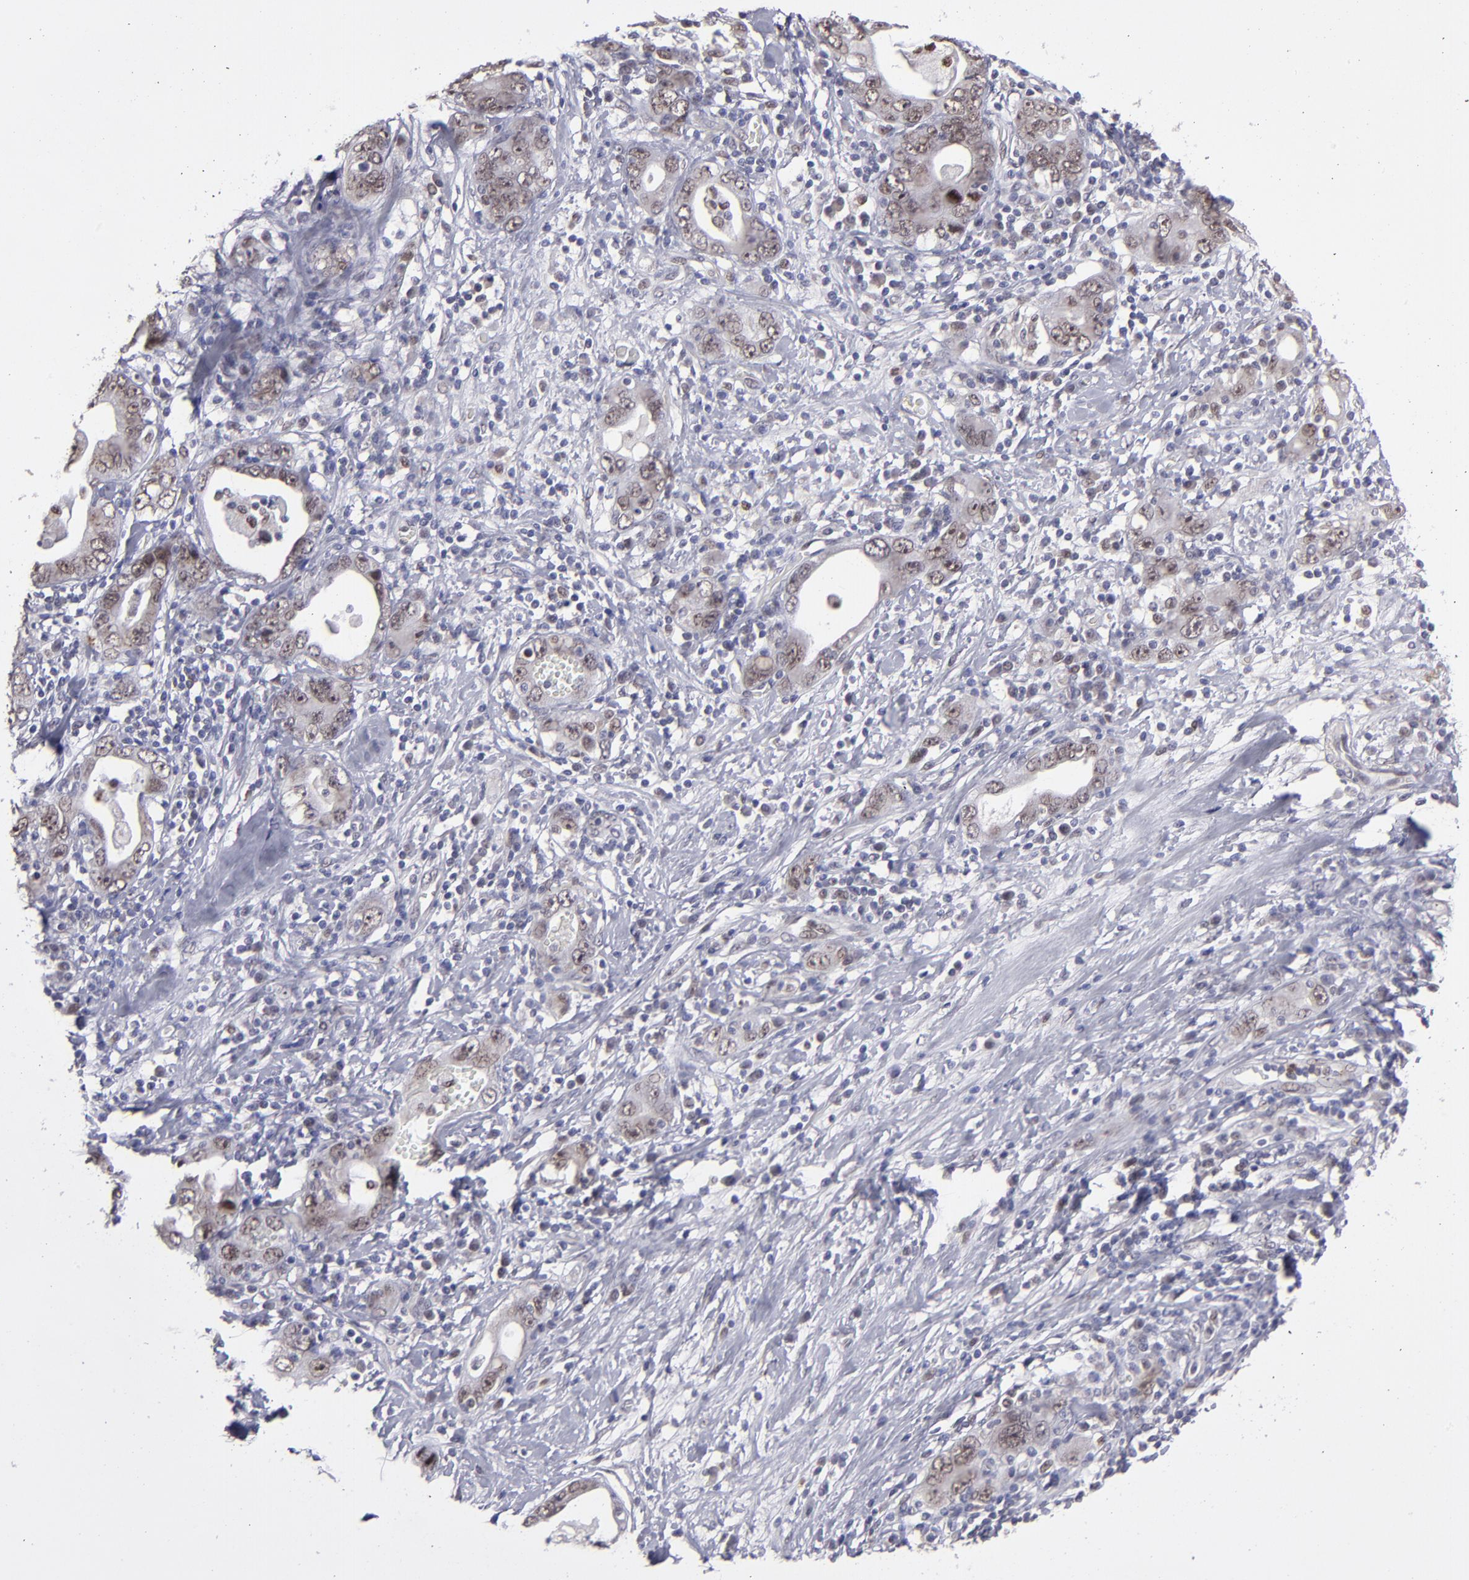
{"staining": {"intensity": "moderate", "quantity": ">75%", "location": "nuclear"}, "tissue": "stomach cancer", "cell_type": "Tumor cells", "image_type": "cancer", "snomed": [{"axis": "morphology", "description": "Adenocarcinoma, NOS"}, {"axis": "topography", "description": "Stomach, lower"}], "caption": "Approximately >75% of tumor cells in stomach cancer display moderate nuclear protein expression as visualized by brown immunohistochemical staining.", "gene": "RREB1", "patient": {"sex": "female", "age": 93}}